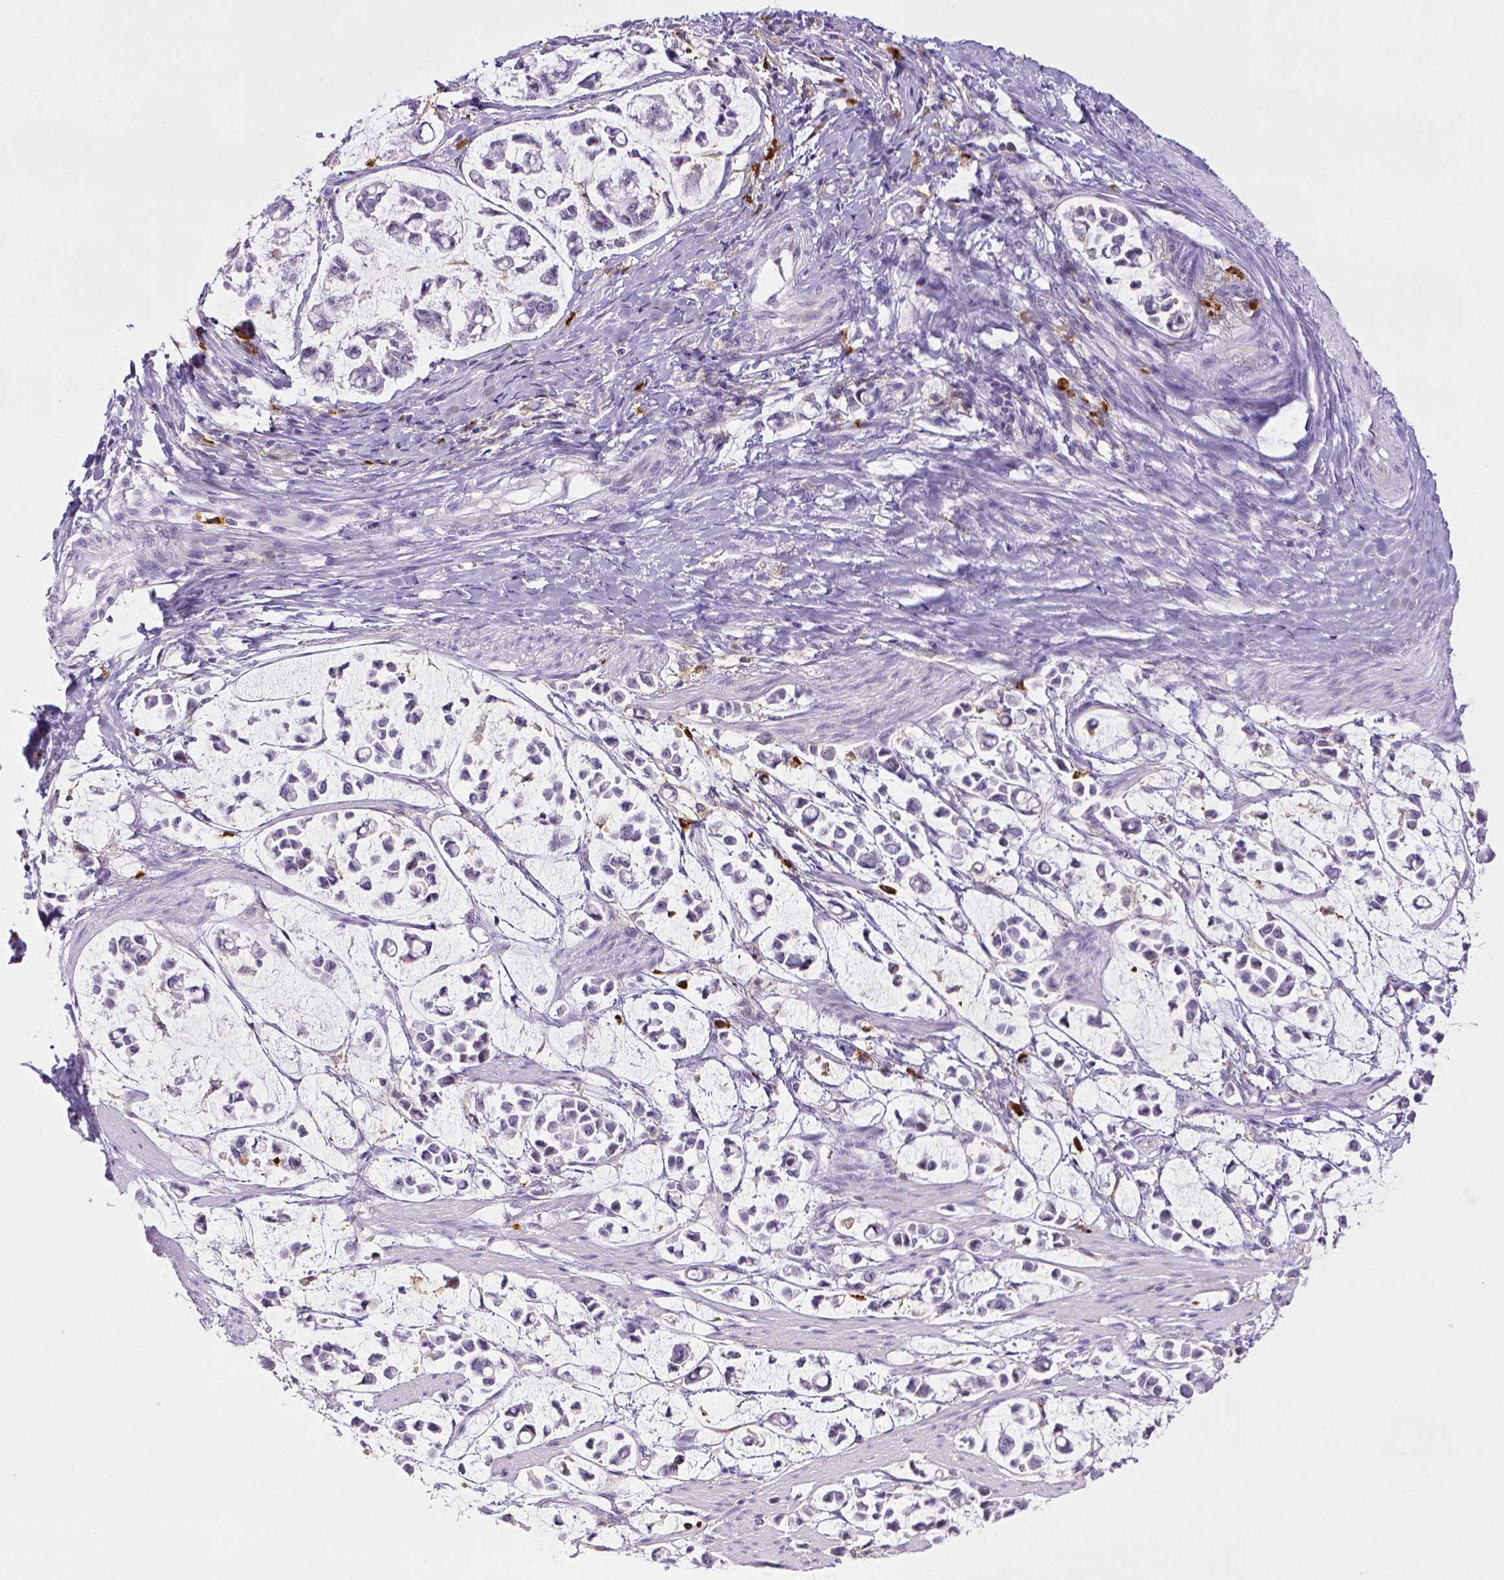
{"staining": {"intensity": "negative", "quantity": "none", "location": "none"}, "tissue": "stomach cancer", "cell_type": "Tumor cells", "image_type": "cancer", "snomed": [{"axis": "morphology", "description": "Adenocarcinoma, NOS"}, {"axis": "topography", "description": "Stomach"}], "caption": "Immunohistochemistry histopathology image of neoplastic tissue: adenocarcinoma (stomach) stained with DAB (3,3'-diaminobenzidine) shows no significant protein positivity in tumor cells.", "gene": "ITGAM", "patient": {"sex": "male", "age": 82}}